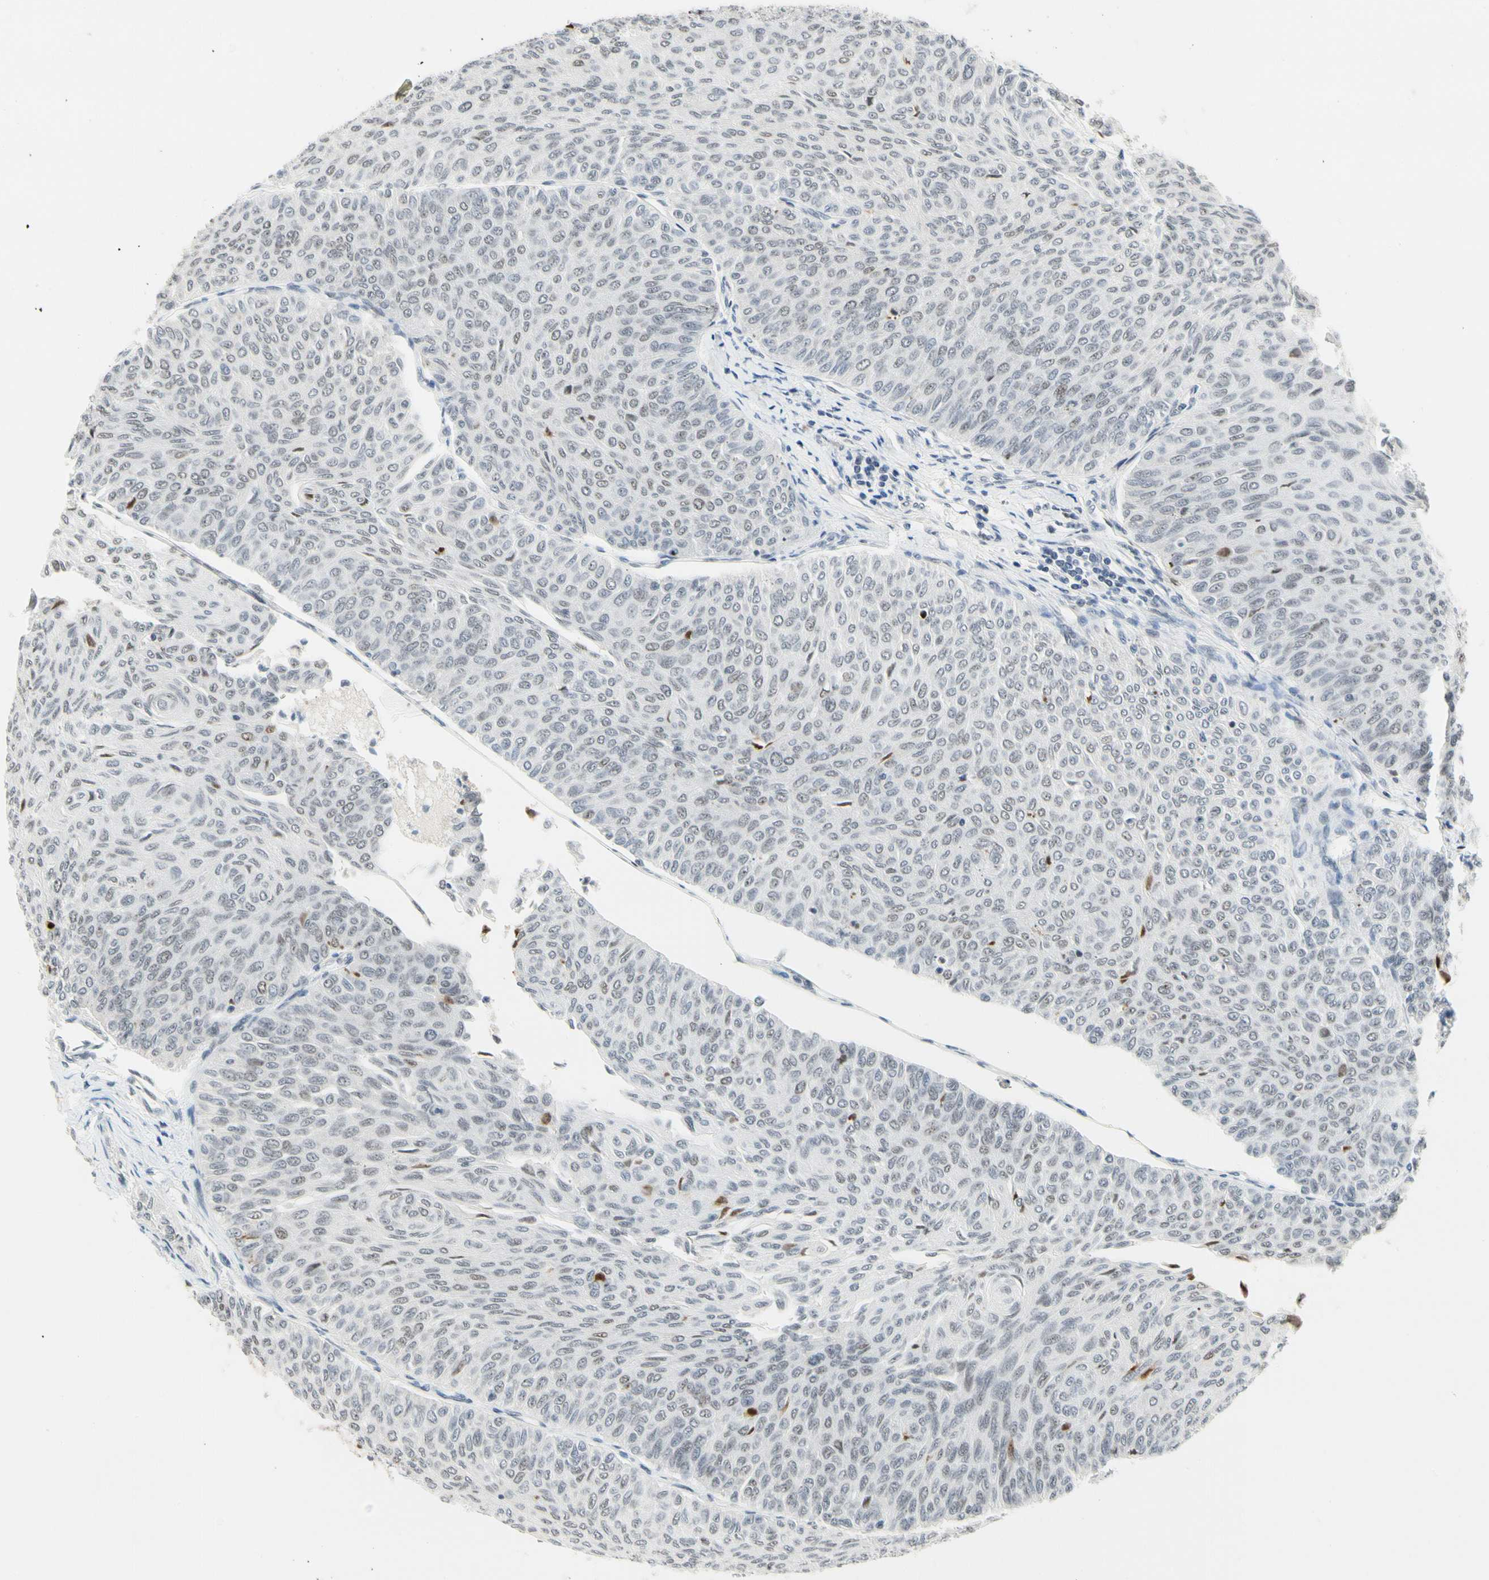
{"staining": {"intensity": "negative", "quantity": "none", "location": "none"}, "tissue": "urothelial cancer", "cell_type": "Tumor cells", "image_type": "cancer", "snomed": [{"axis": "morphology", "description": "Urothelial carcinoma, Low grade"}, {"axis": "topography", "description": "Urinary bladder"}], "caption": "Immunohistochemical staining of human low-grade urothelial carcinoma shows no significant expression in tumor cells.", "gene": "ZSCAN16", "patient": {"sex": "male", "age": 78}}